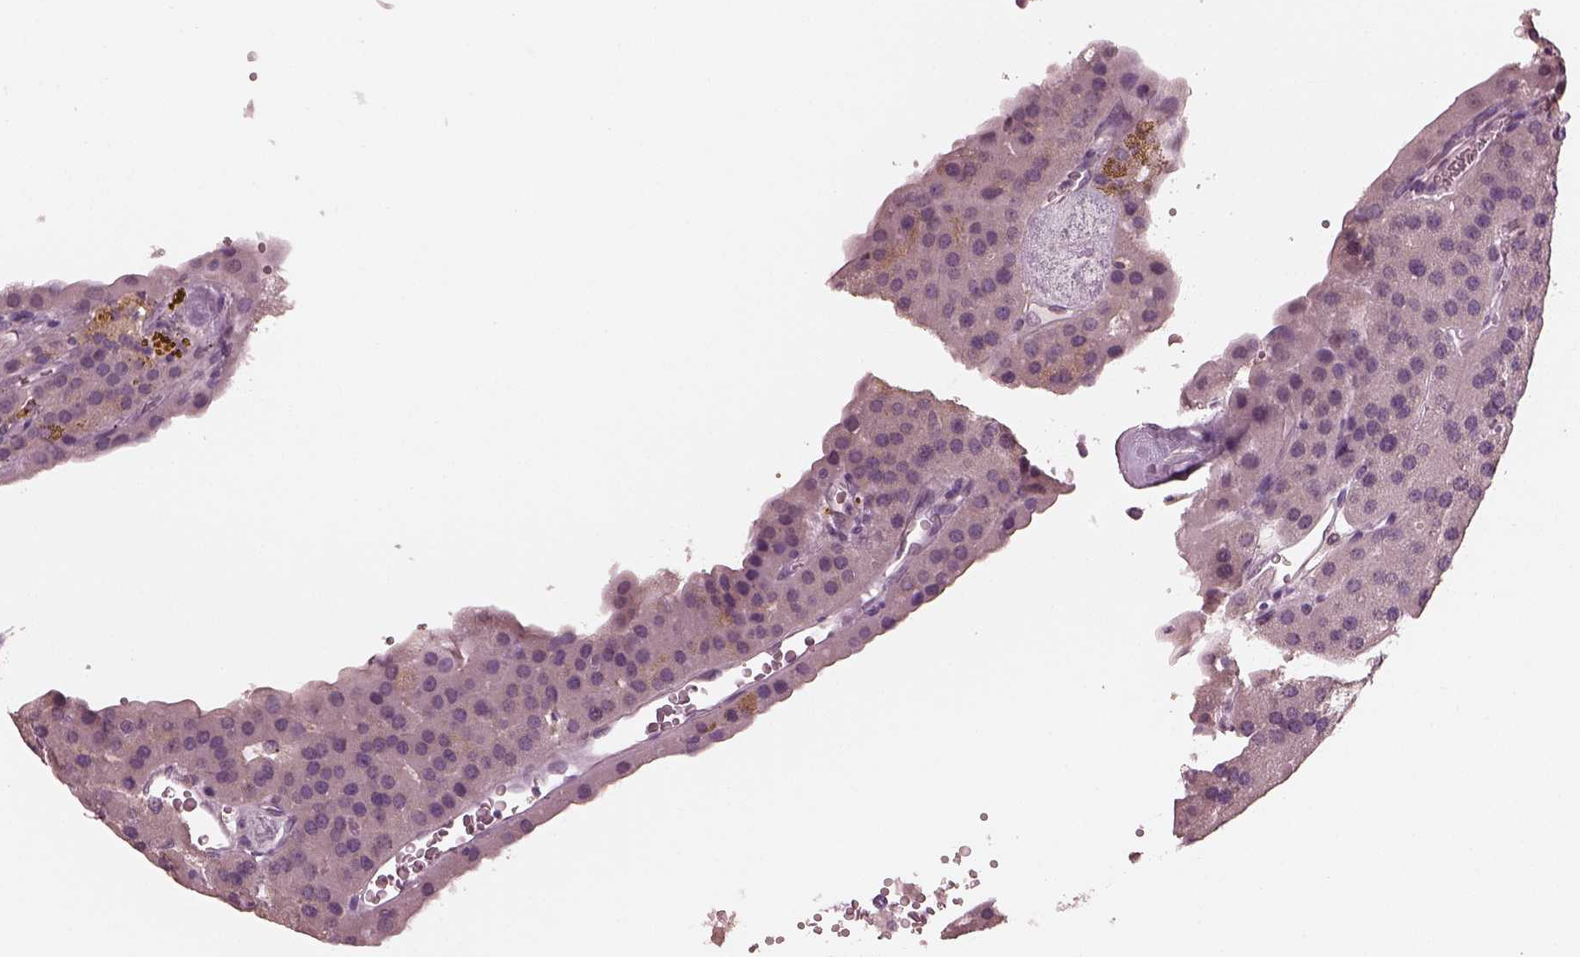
{"staining": {"intensity": "negative", "quantity": "none", "location": "none"}, "tissue": "parathyroid gland", "cell_type": "Glandular cells", "image_type": "normal", "snomed": [{"axis": "morphology", "description": "Normal tissue, NOS"}, {"axis": "morphology", "description": "Adenoma, NOS"}, {"axis": "topography", "description": "Parathyroid gland"}], "caption": "High magnification brightfield microscopy of unremarkable parathyroid gland stained with DAB (brown) and counterstained with hematoxylin (blue): glandular cells show no significant positivity. Brightfield microscopy of immunohistochemistry (IHC) stained with DAB (brown) and hematoxylin (blue), captured at high magnification.", "gene": "OPTC", "patient": {"sex": "female", "age": 86}}